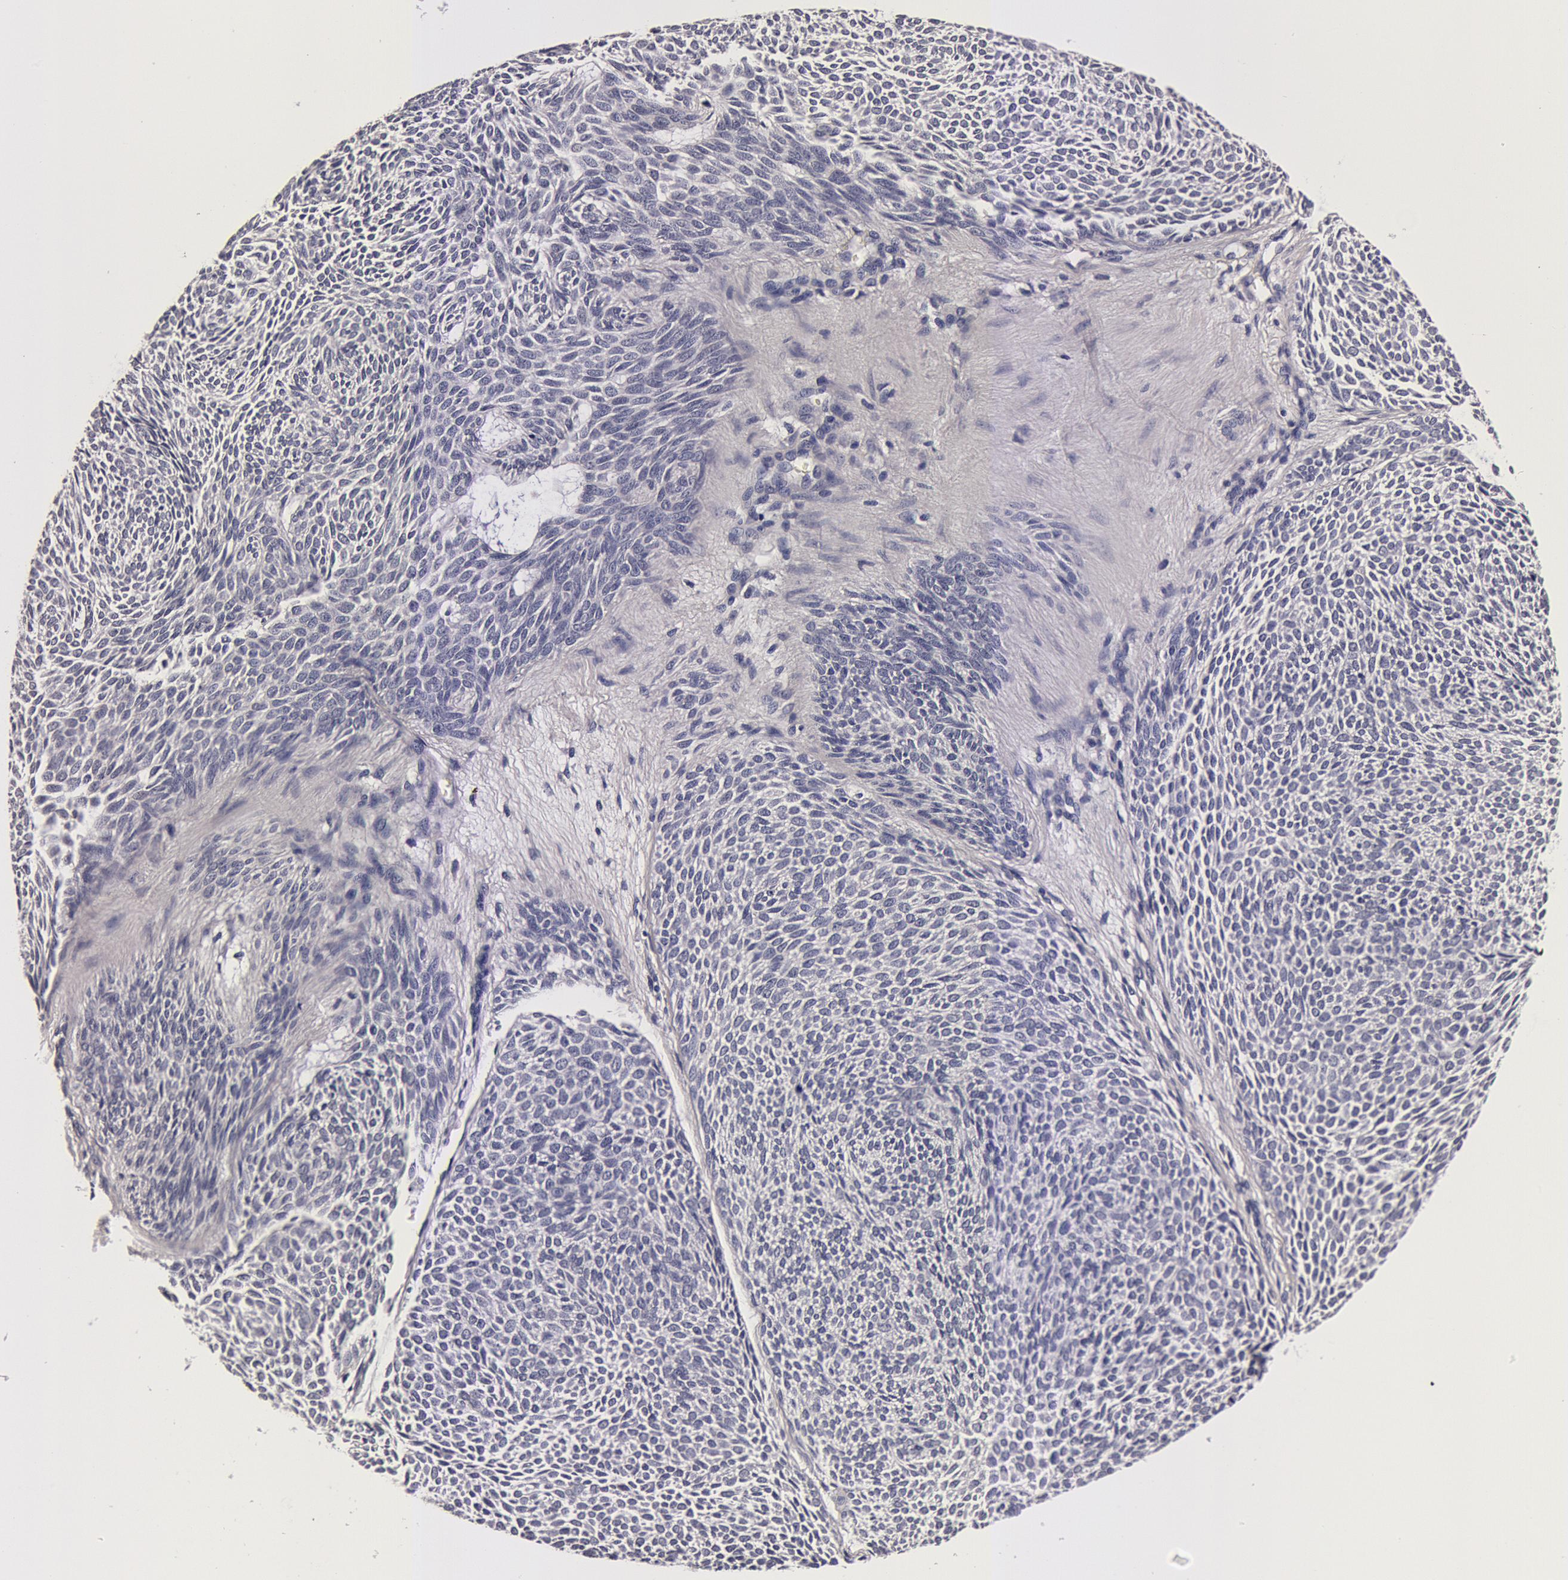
{"staining": {"intensity": "negative", "quantity": "none", "location": "none"}, "tissue": "skin cancer", "cell_type": "Tumor cells", "image_type": "cancer", "snomed": [{"axis": "morphology", "description": "Basal cell carcinoma"}, {"axis": "topography", "description": "Skin"}], "caption": "This is a histopathology image of IHC staining of basal cell carcinoma (skin), which shows no expression in tumor cells.", "gene": "CCDC22", "patient": {"sex": "male", "age": 84}}